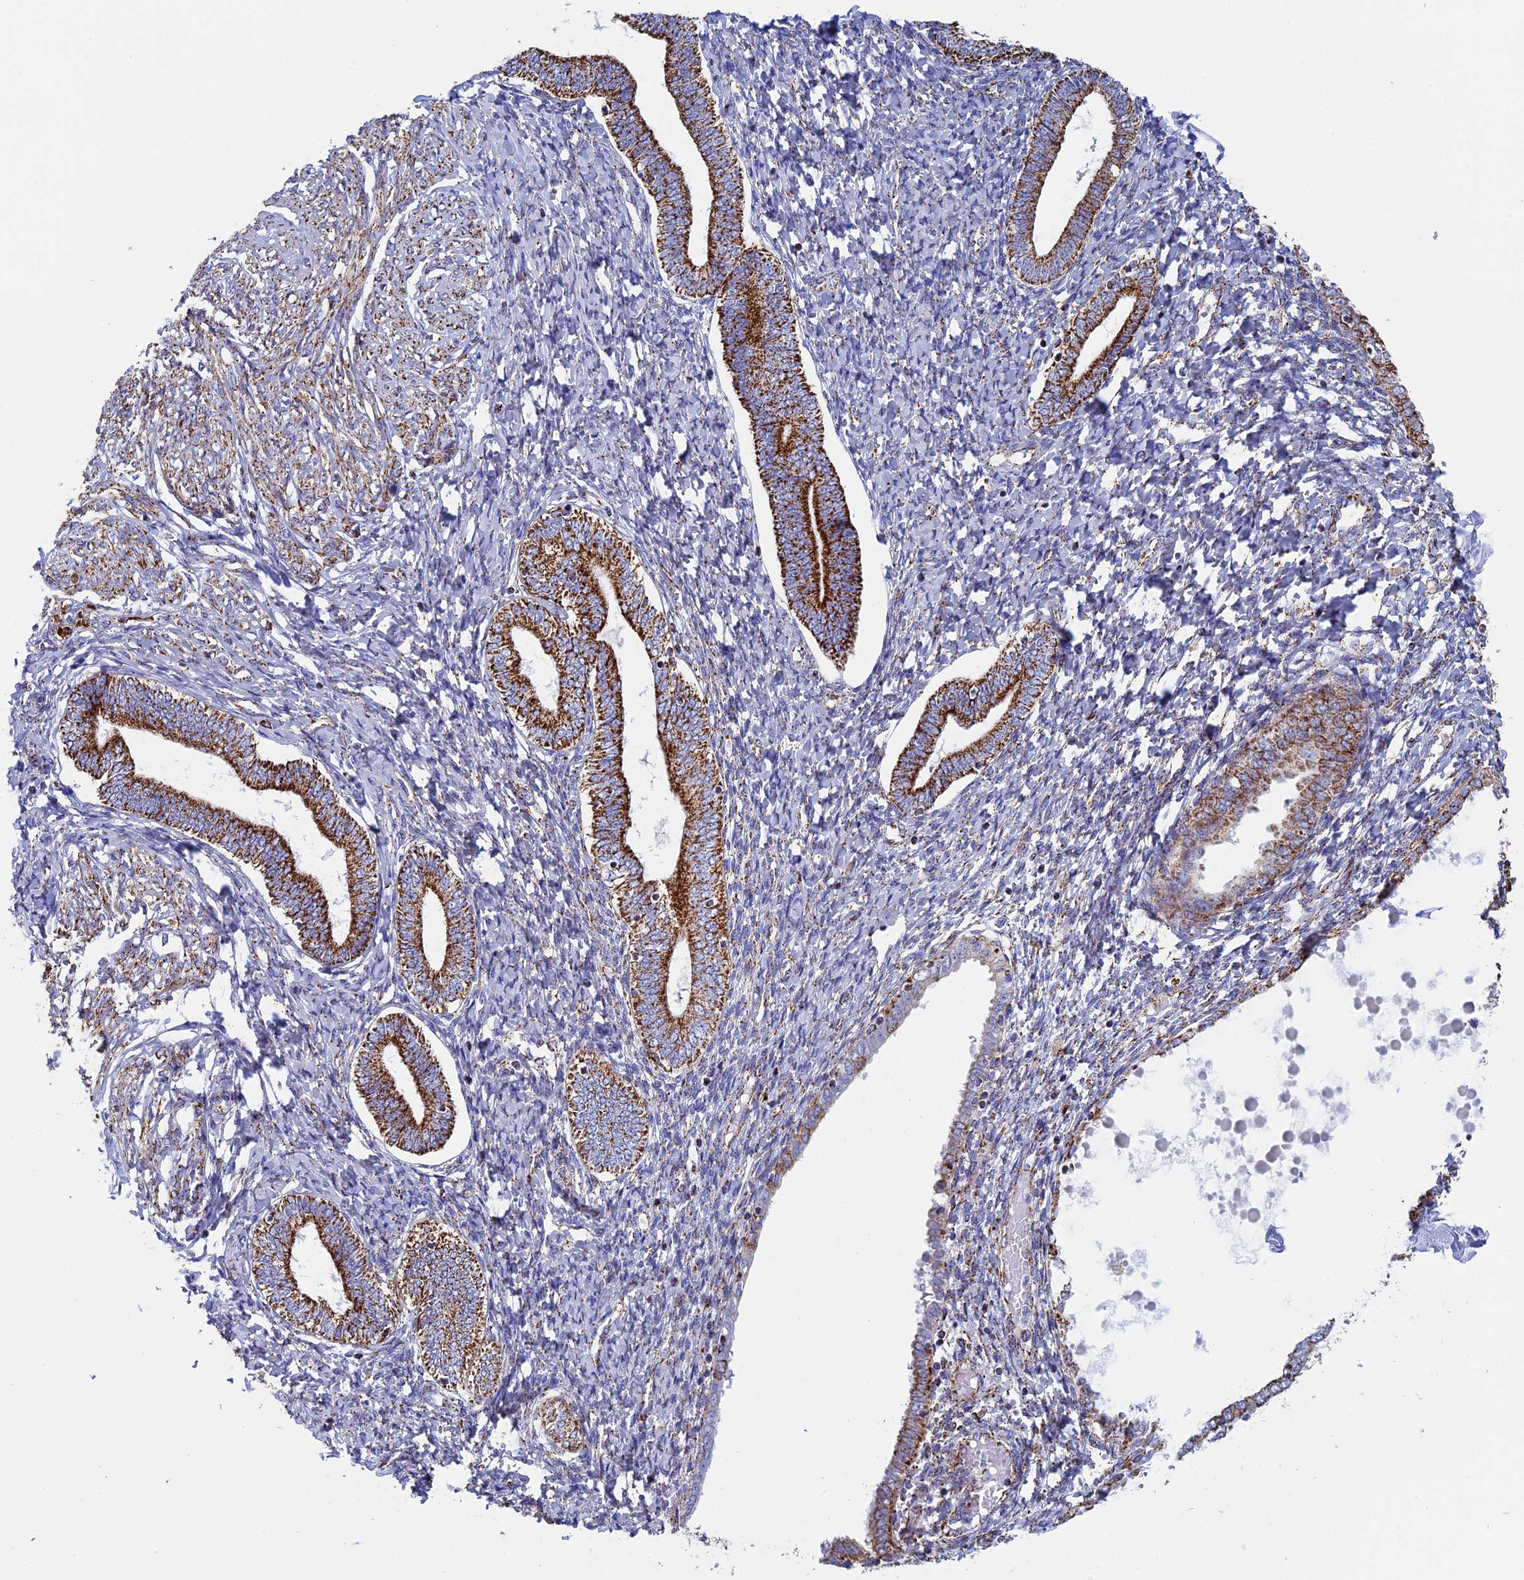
{"staining": {"intensity": "moderate", "quantity": "<25%", "location": "cytoplasmic/membranous"}, "tissue": "endometrium", "cell_type": "Cells in endometrial stroma", "image_type": "normal", "snomed": [{"axis": "morphology", "description": "Normal tissue, NOS"}, {"axis": "topography", "description": "Endometrium"}], "caption": "Cells in endometrial stroma show low levels of moderate cytoplasmic/membranous staining in approximately <25% of cells in normal human endometrium. The staining was performed using DAB (3,3'-diaminobenzidine), with brown indicating positive protein expression. Nuclei are stained blue with hematoxylin.", "gene": "UQCRFS1", "patient": {"sex": "female", "age": 72}}